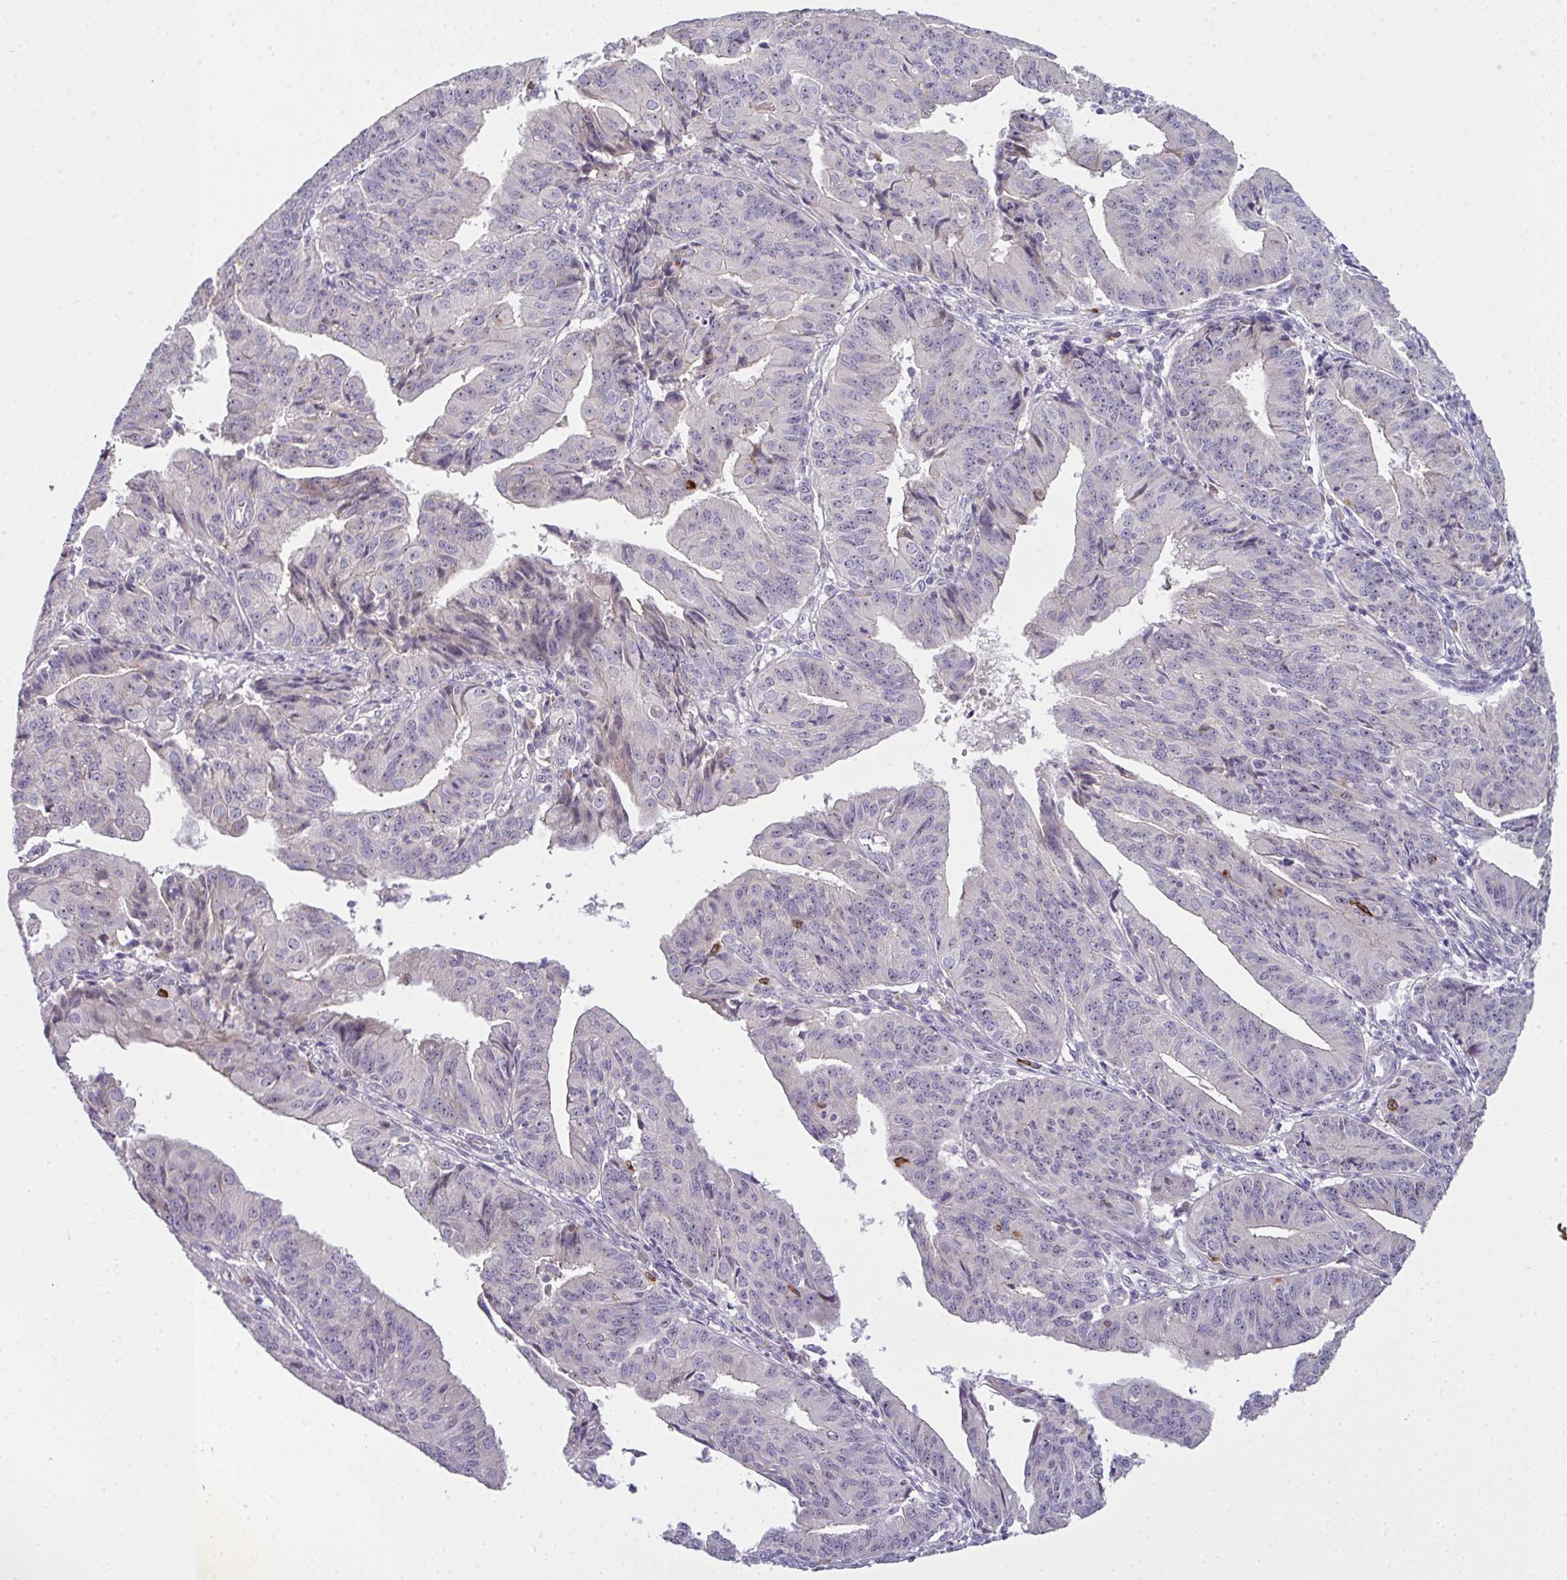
{"staining": {"intensity": "negative", "quantity": "none", "location": "none"}, "tissue": "endometrial cancer", "cell_type": "Tumor cells", "image_type": "cancer", "snomed": [{"axis": "morphology", "description": "Adenocarcinoma, NOS"}, {"axis": "topography", "description": "Endometrium"}], "caption": "IHC image of neoplastic tissue: human endometrial cancer (adenocarcinoma) stained with DAB (3,3'-diaminobenzidine) reveals no significant protein positivity in tumor cells. Nuclei are stained in blue.", "gene": "NT5C1A", "patient": {"sex": "female", "age": 56}}